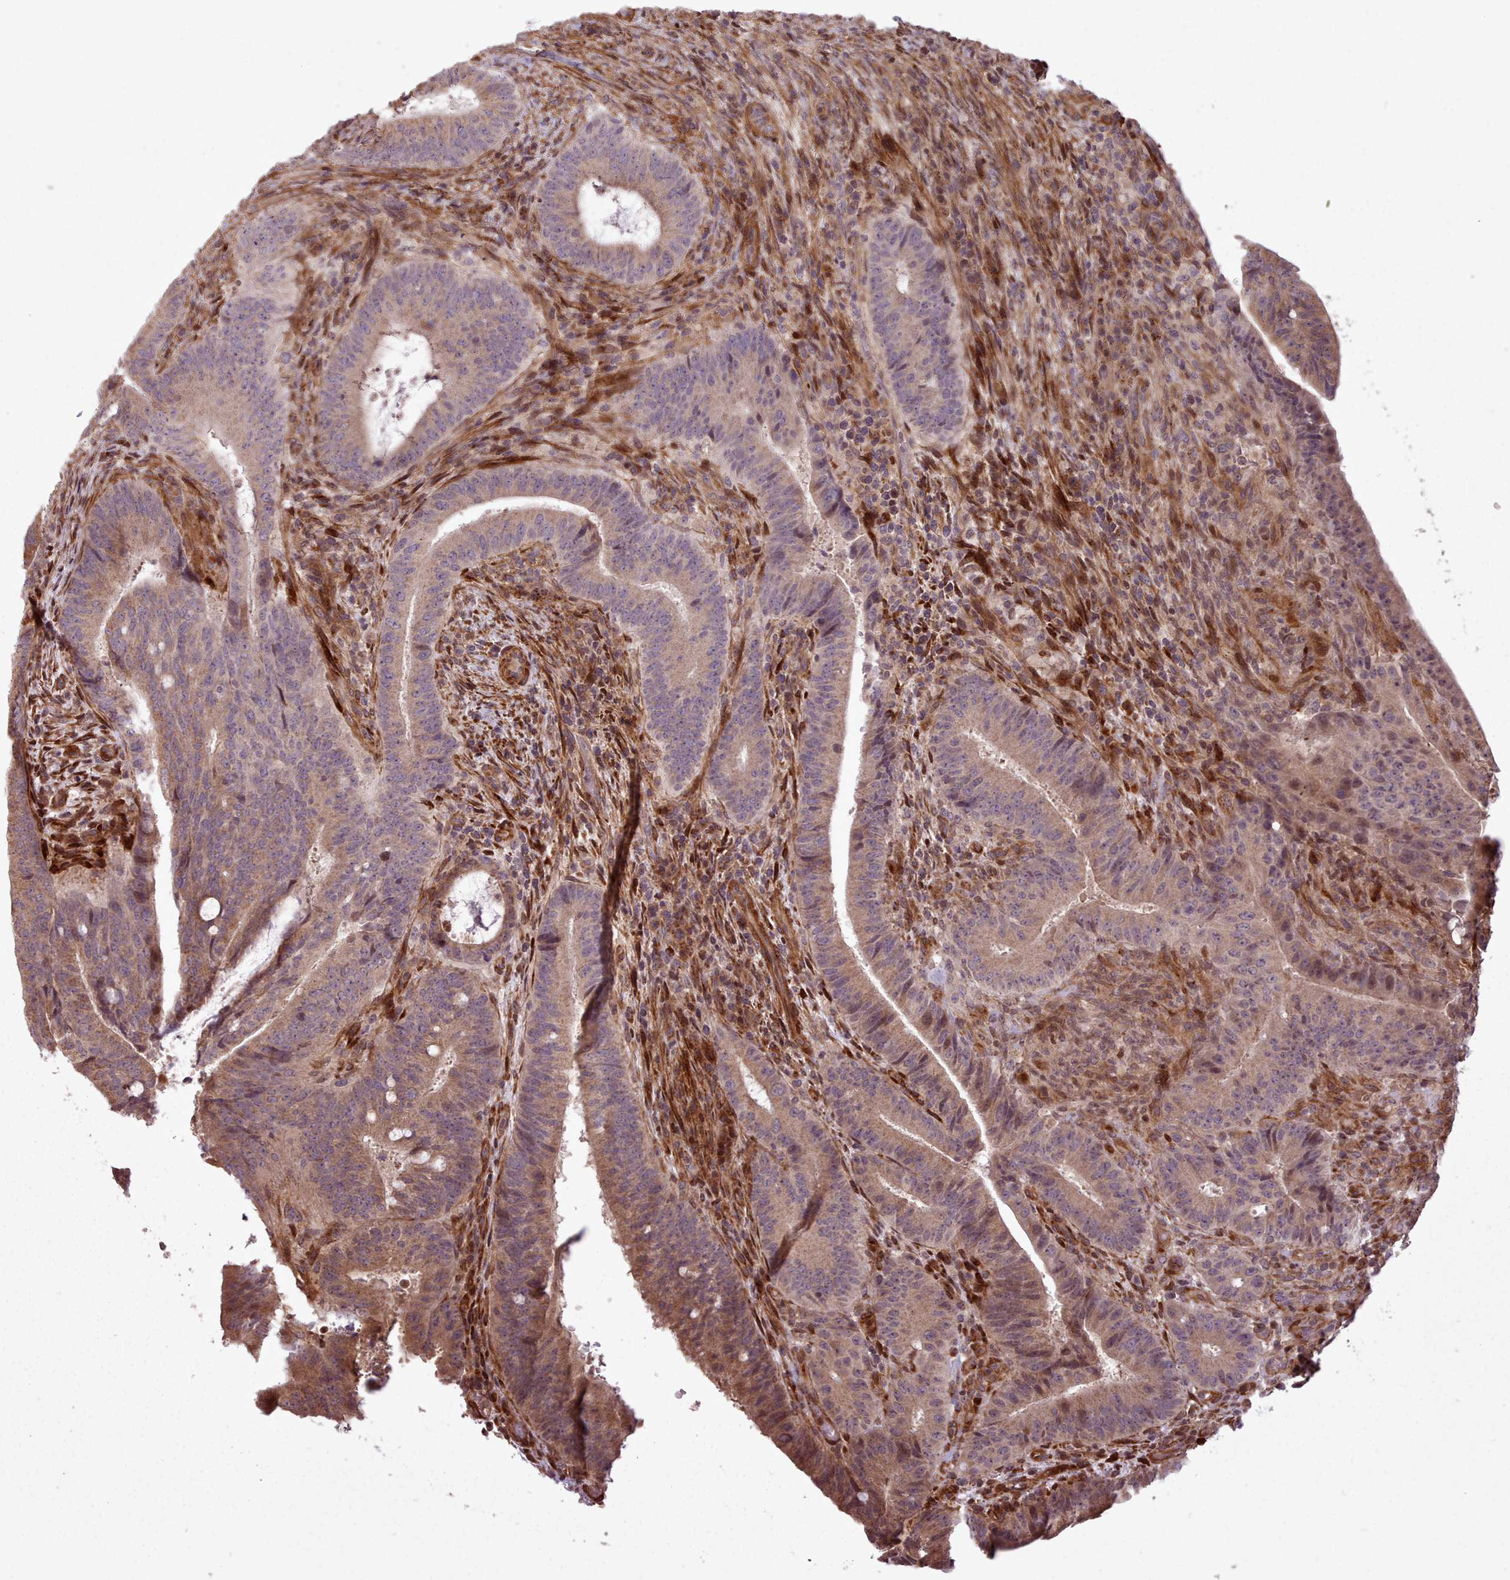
{"staining": {"intensity": "weak", "quantity": ">75%", "location": "cytoplasmic/membranous"}, "tissue": "colorectal cancer", "cell_type": "Tumor cells", "image_type": "cancer", "snomed": [{"axis": "morphology", "description": "Adenocarcinoma, NOS"}, {"axis": "topography", "description": "Colon"}], "caption": "Human colorectal adenocarcinoma stained with a brown dye displays weak cytoplasmic/membranous positive staining in approximately >75% of tumor cells.", "gene": "NLRP7", "patient": {"sex": "female", "age": 43}}